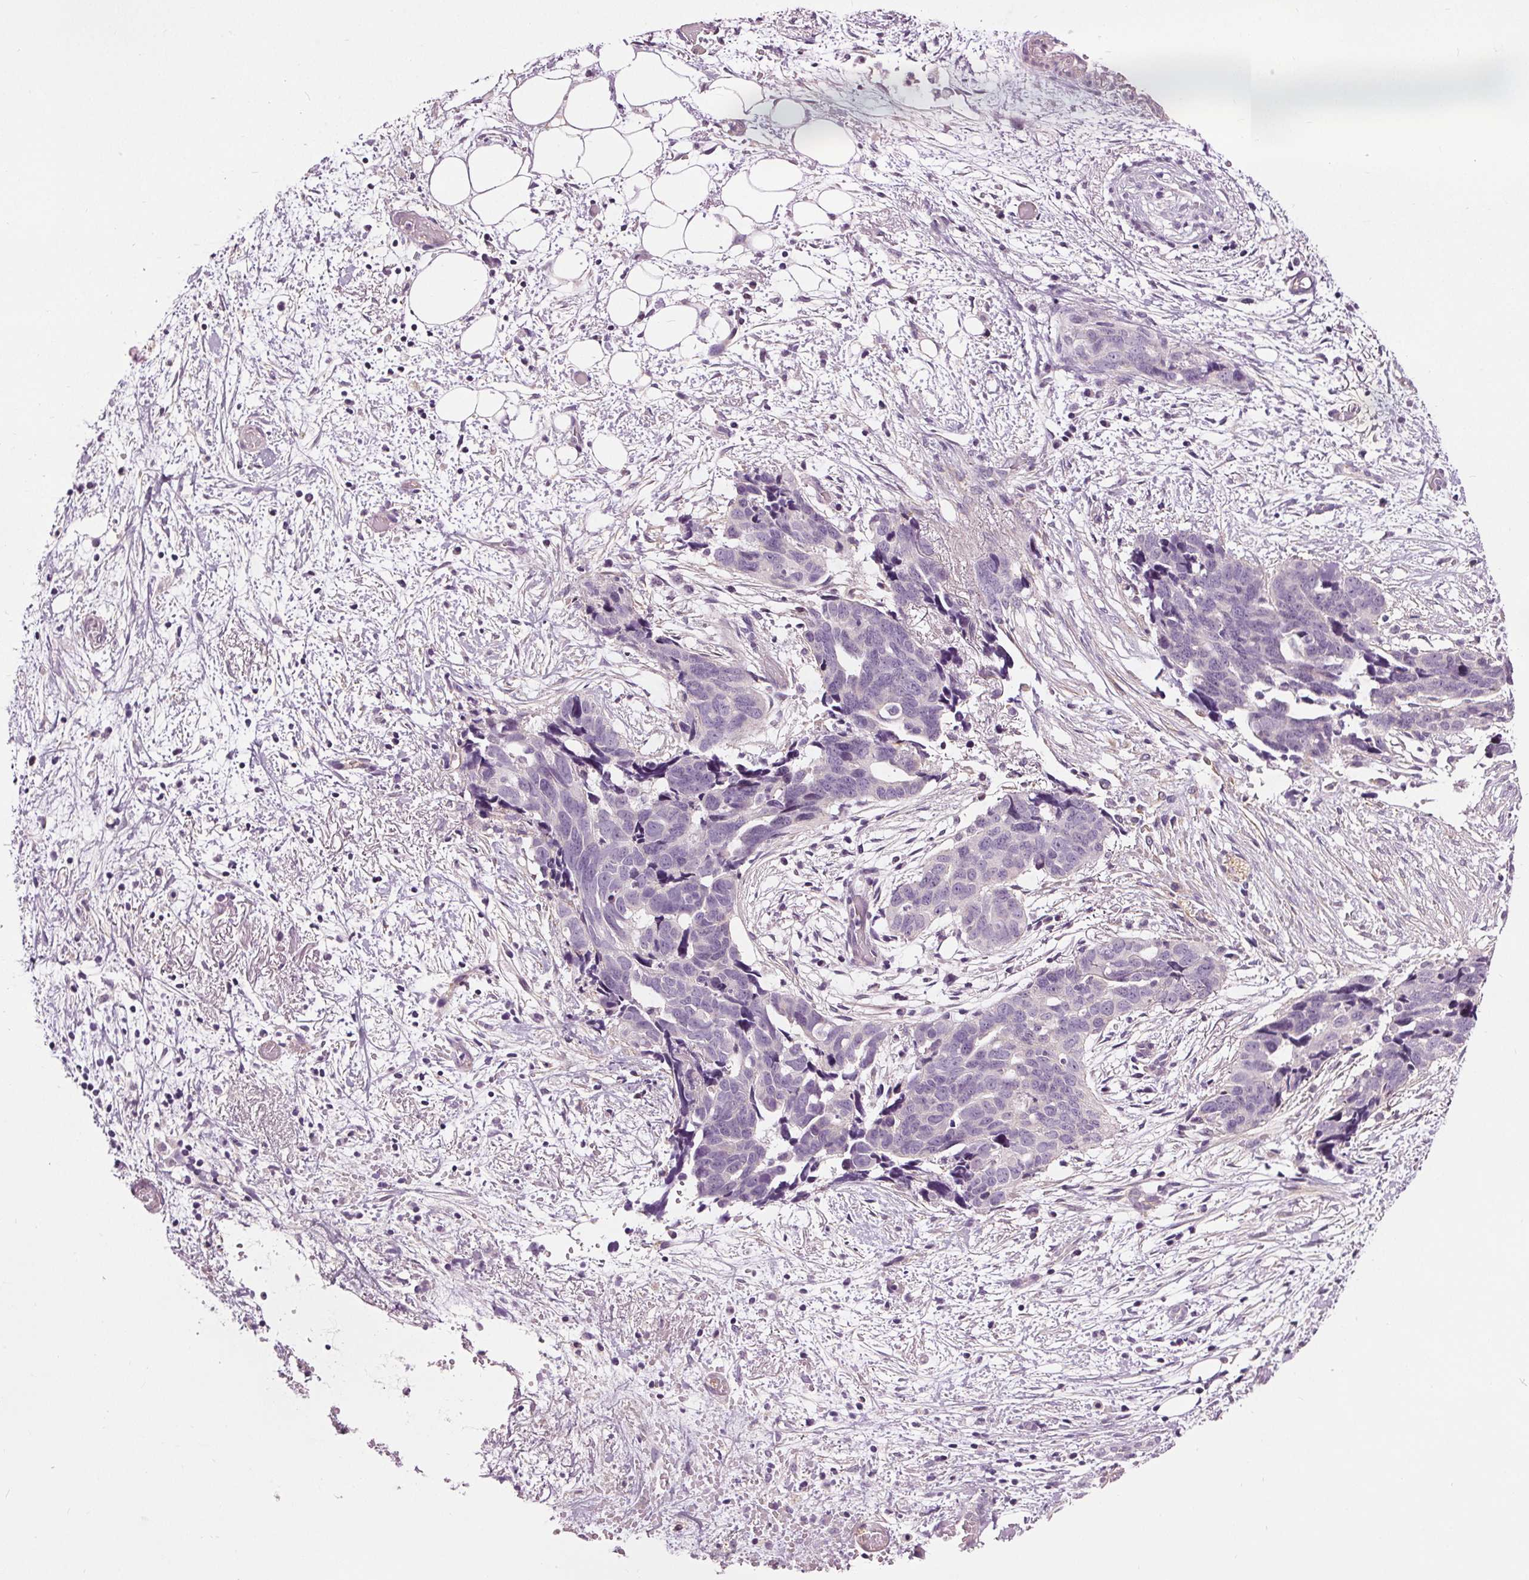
{"staining": {"intensity": "negative", "quantity": "none", "location": "none"}, "tissue": "ovarian cancer", "cell_type": "Tumor cells", "image_type": "cancer", "snomed": [{"axis": "morphology", "description": "Cystadenocarcinoma, serous, NOS"}, {"axis": "topography", "description": "Ovary"}], "caption": "Histopathology image shows no significant protein positivity in tumor cells of ovarian cancer. (Brightfield microscopy of DAB (3,3'-diaminobenzidine) IHC at high magnification).", "gene": "RASA1", "patient": {"sex": "female", "age": 69}}